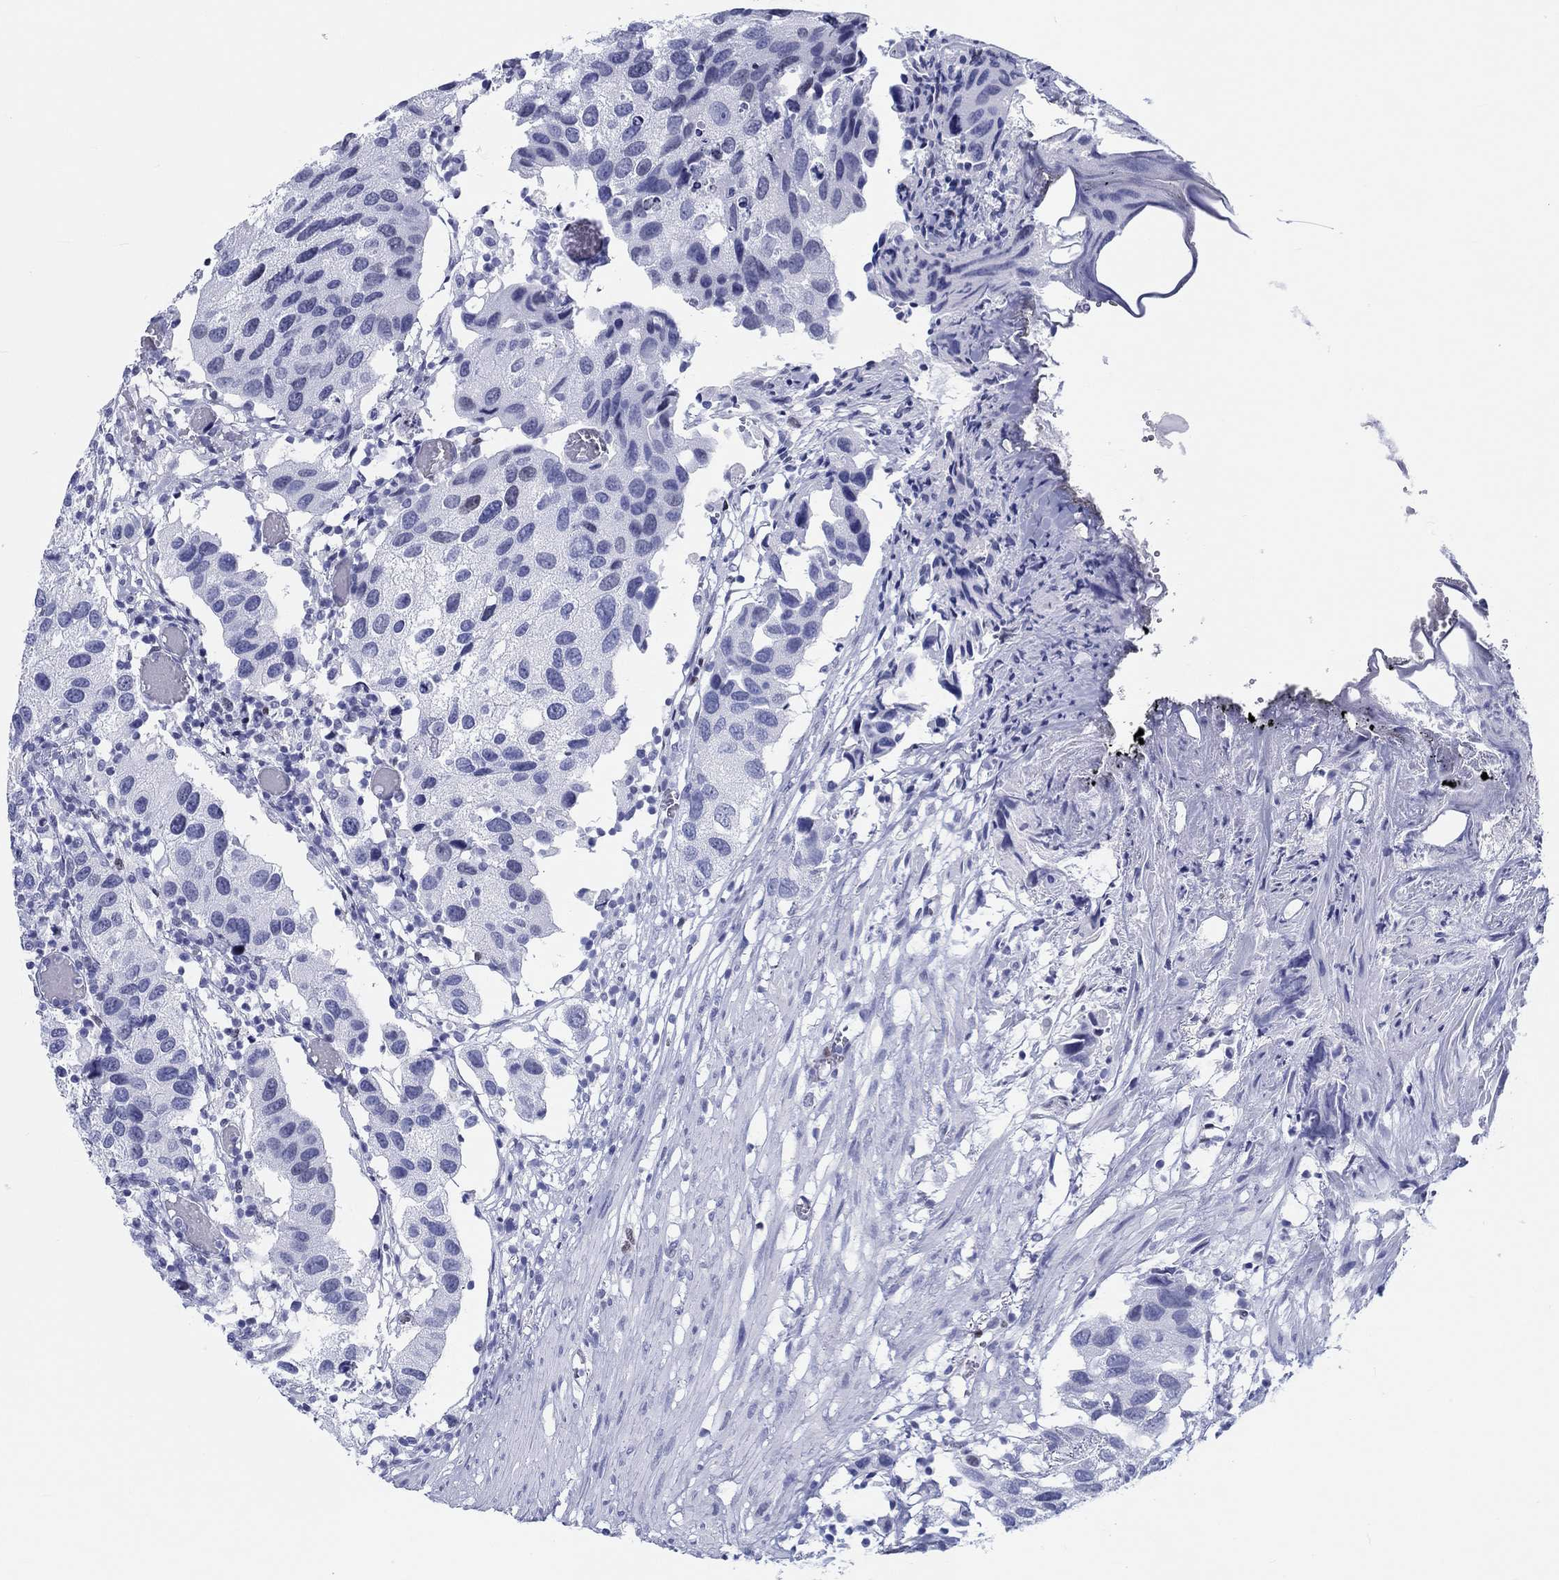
{"staining": {"intensity": "negative", "quantity": "none", "location": "none"}, "tissue": "urothelial cancer", "cell_type": "Tumor cells", "image_type": "cancer", "snomed": [{"axis": "morphology", "description": "Urothelial carcinoma, High grade"}, {"axis": "topography", "description": "Urinary bladder"}], "caption": "Tumor cells show no significant protein staining in urothelial carcinoma (high-grade). (Stains: DAB (3,3'-diaminobenzidine) immunohistochemistry (IHC) with hematoxylin counter stain, Microscopy: brightfield microscopy at high magnification).", "gene": "H1-1", "patient": {"sex": "male", "age": 79}}